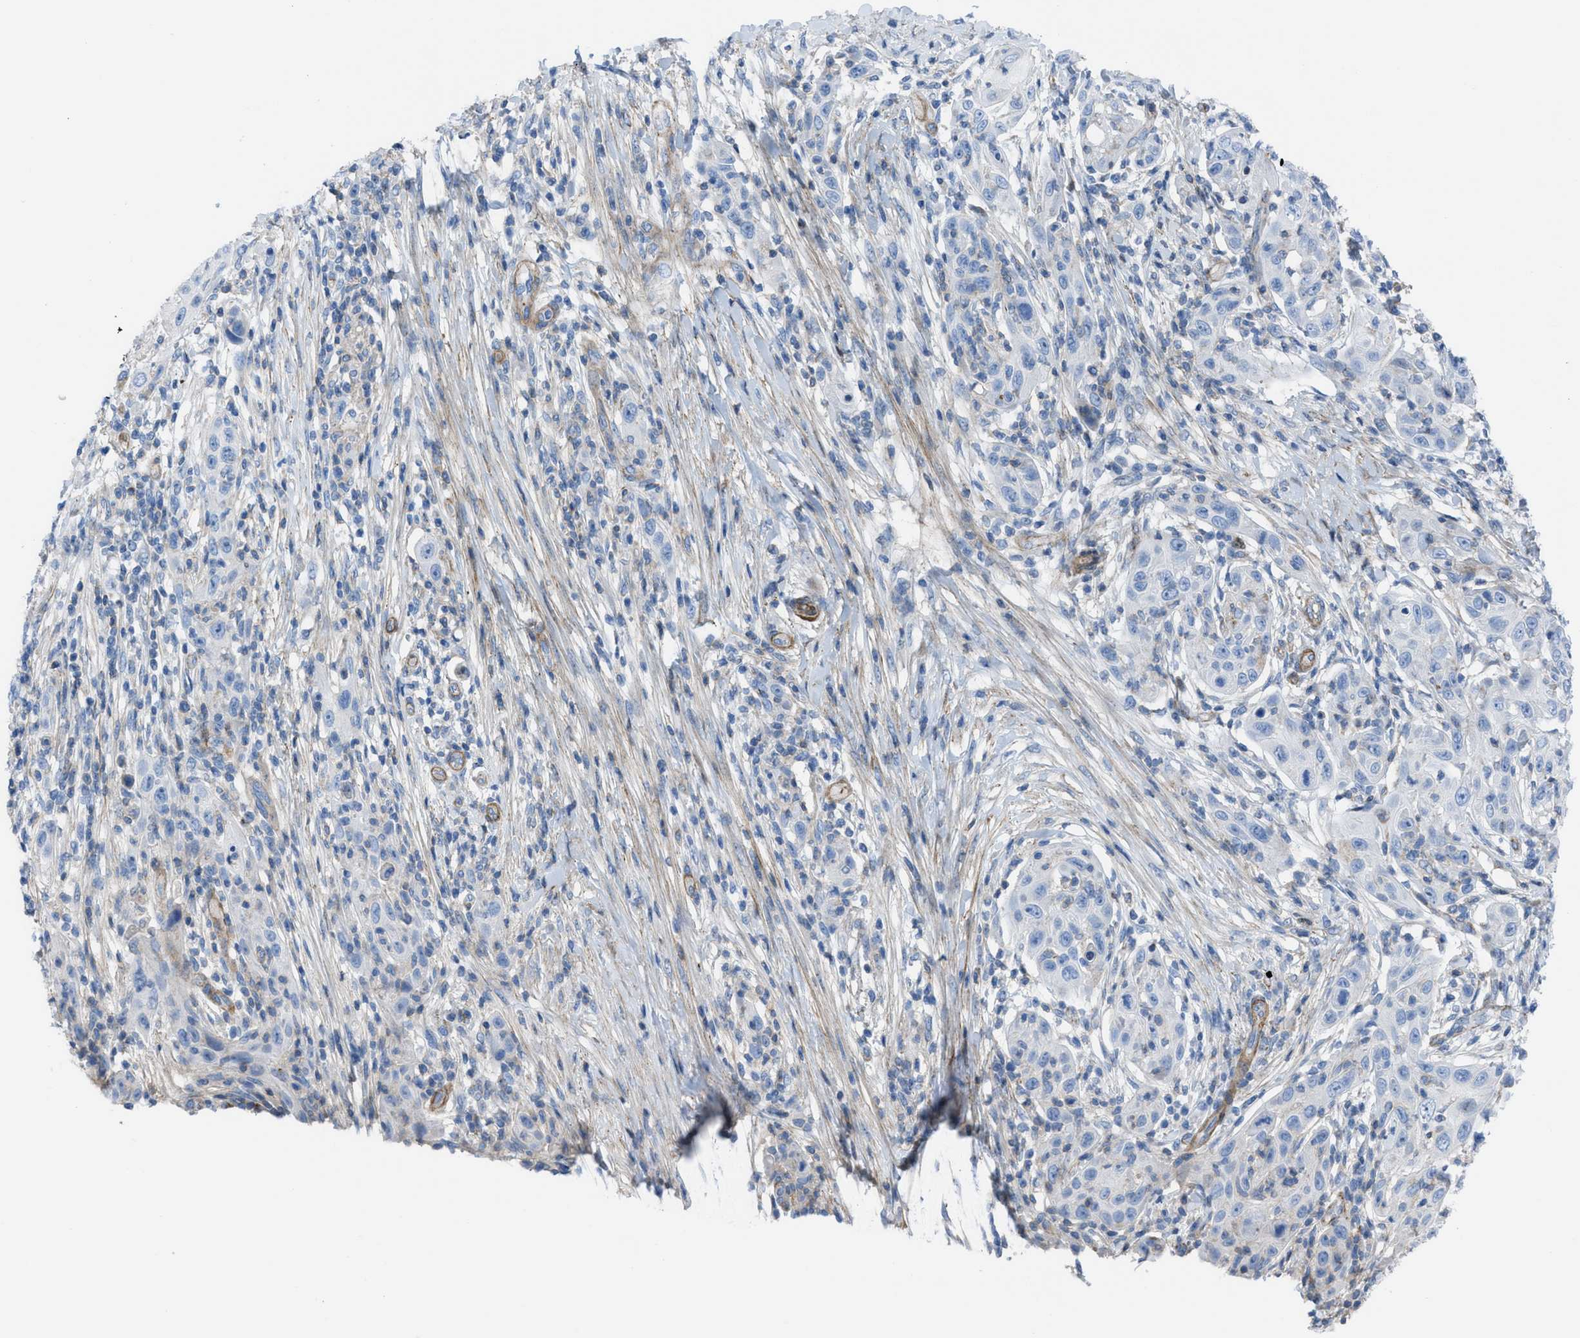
{"staining": {"intensity": "negative", "quantity": "none", "location": "none"}, "tissue": "skin cancer", "cell_type": "Tumor cells", "image_type": "cancer", "snomed": [{"axis": "morphology", "description": "Squamous cell carcinoma, NOS"}, {"axis": "topography", "description": "Skin"}], "caption": "Human squamous cell carcinoma (skin) stained for a protein using IHC displays no positivity in tumor cells.", "gene": "KCNH7", "patient": {"sex": "female", "age": 88}}